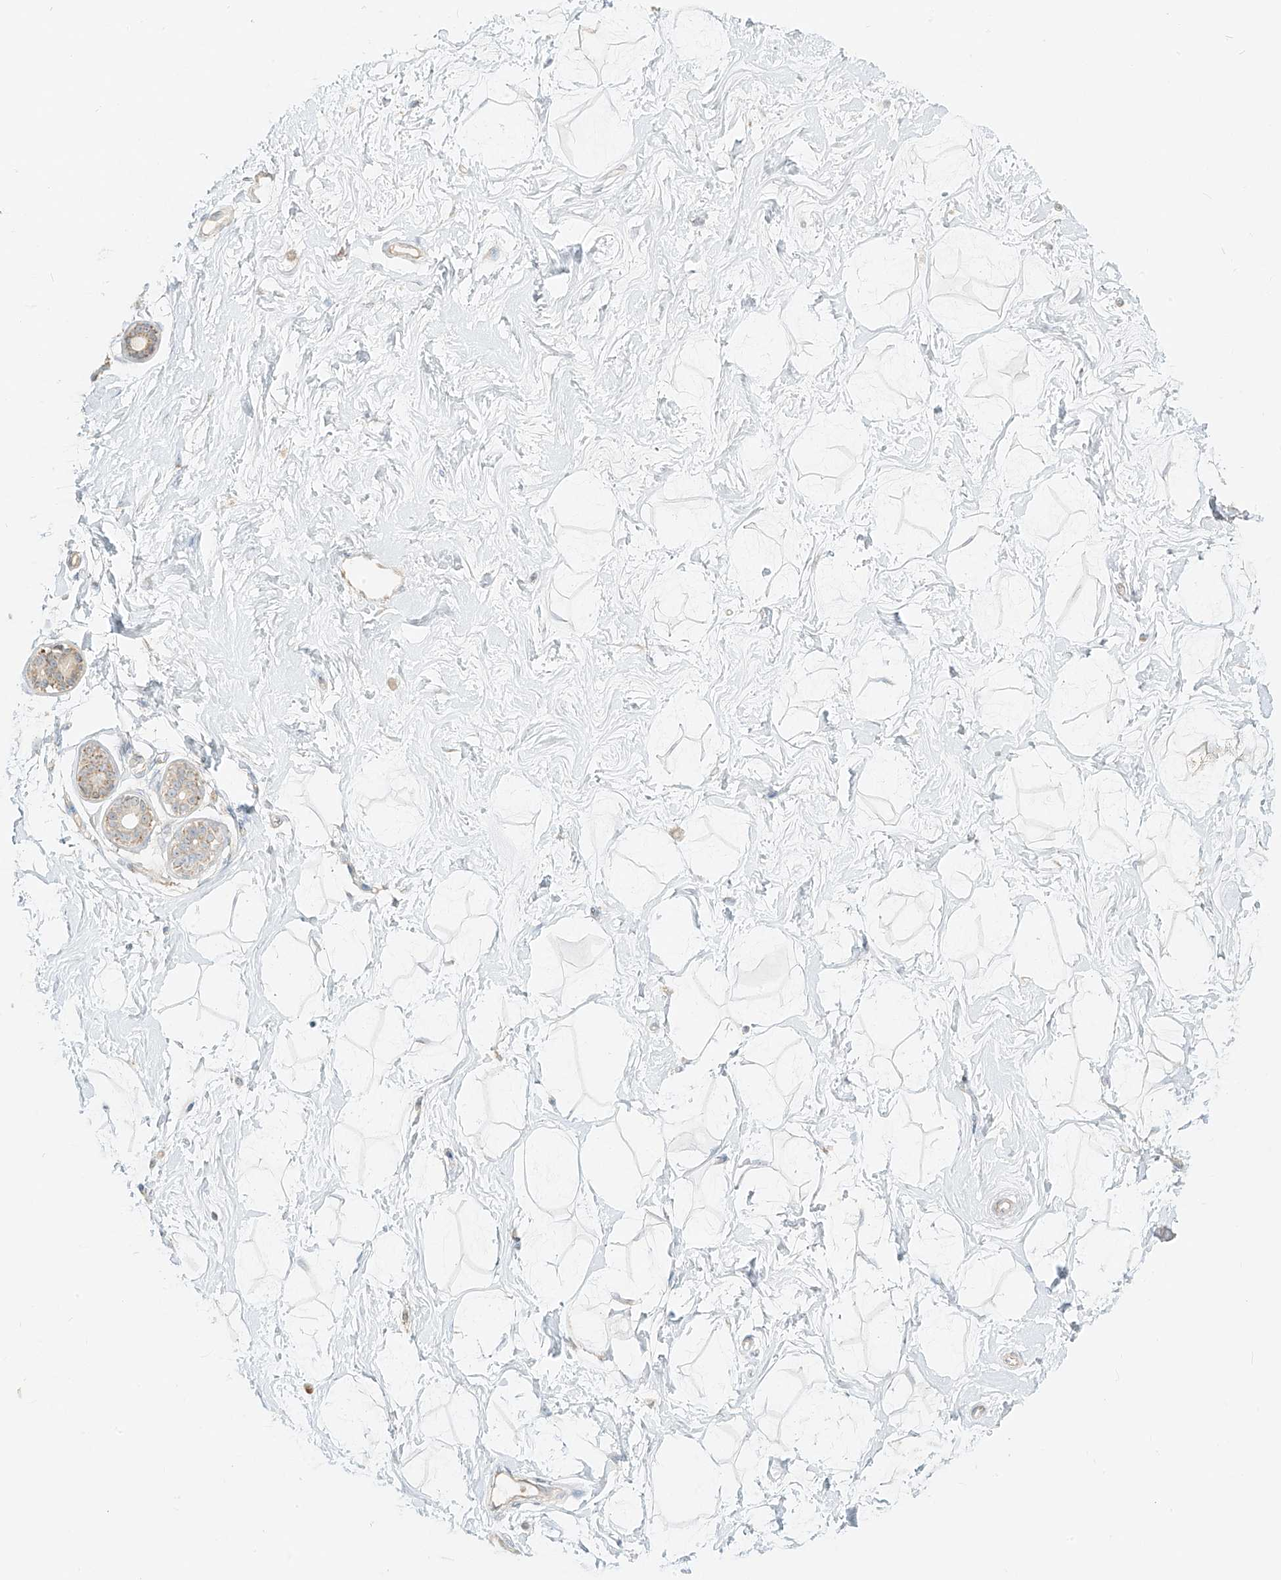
{"staining": {"intensity": "negative", "quantity": "none", "location": "none"}, "tissue": "breast", "cell_type": "Adipocytes", "image_type": "normal", "snomed": [{"axis": "morphology", "description": "Normal tissue, NOS"}, {"axis": "morphology", "description": "Adenoma, NOS"}, {"axis": "topography", "description": "Breast"}], "caption": "Protein analysis of normal breast shows no significant expression in adipocytes.", "gene": "ZIM3", "patient": {"sex": "female", "age": 23}}